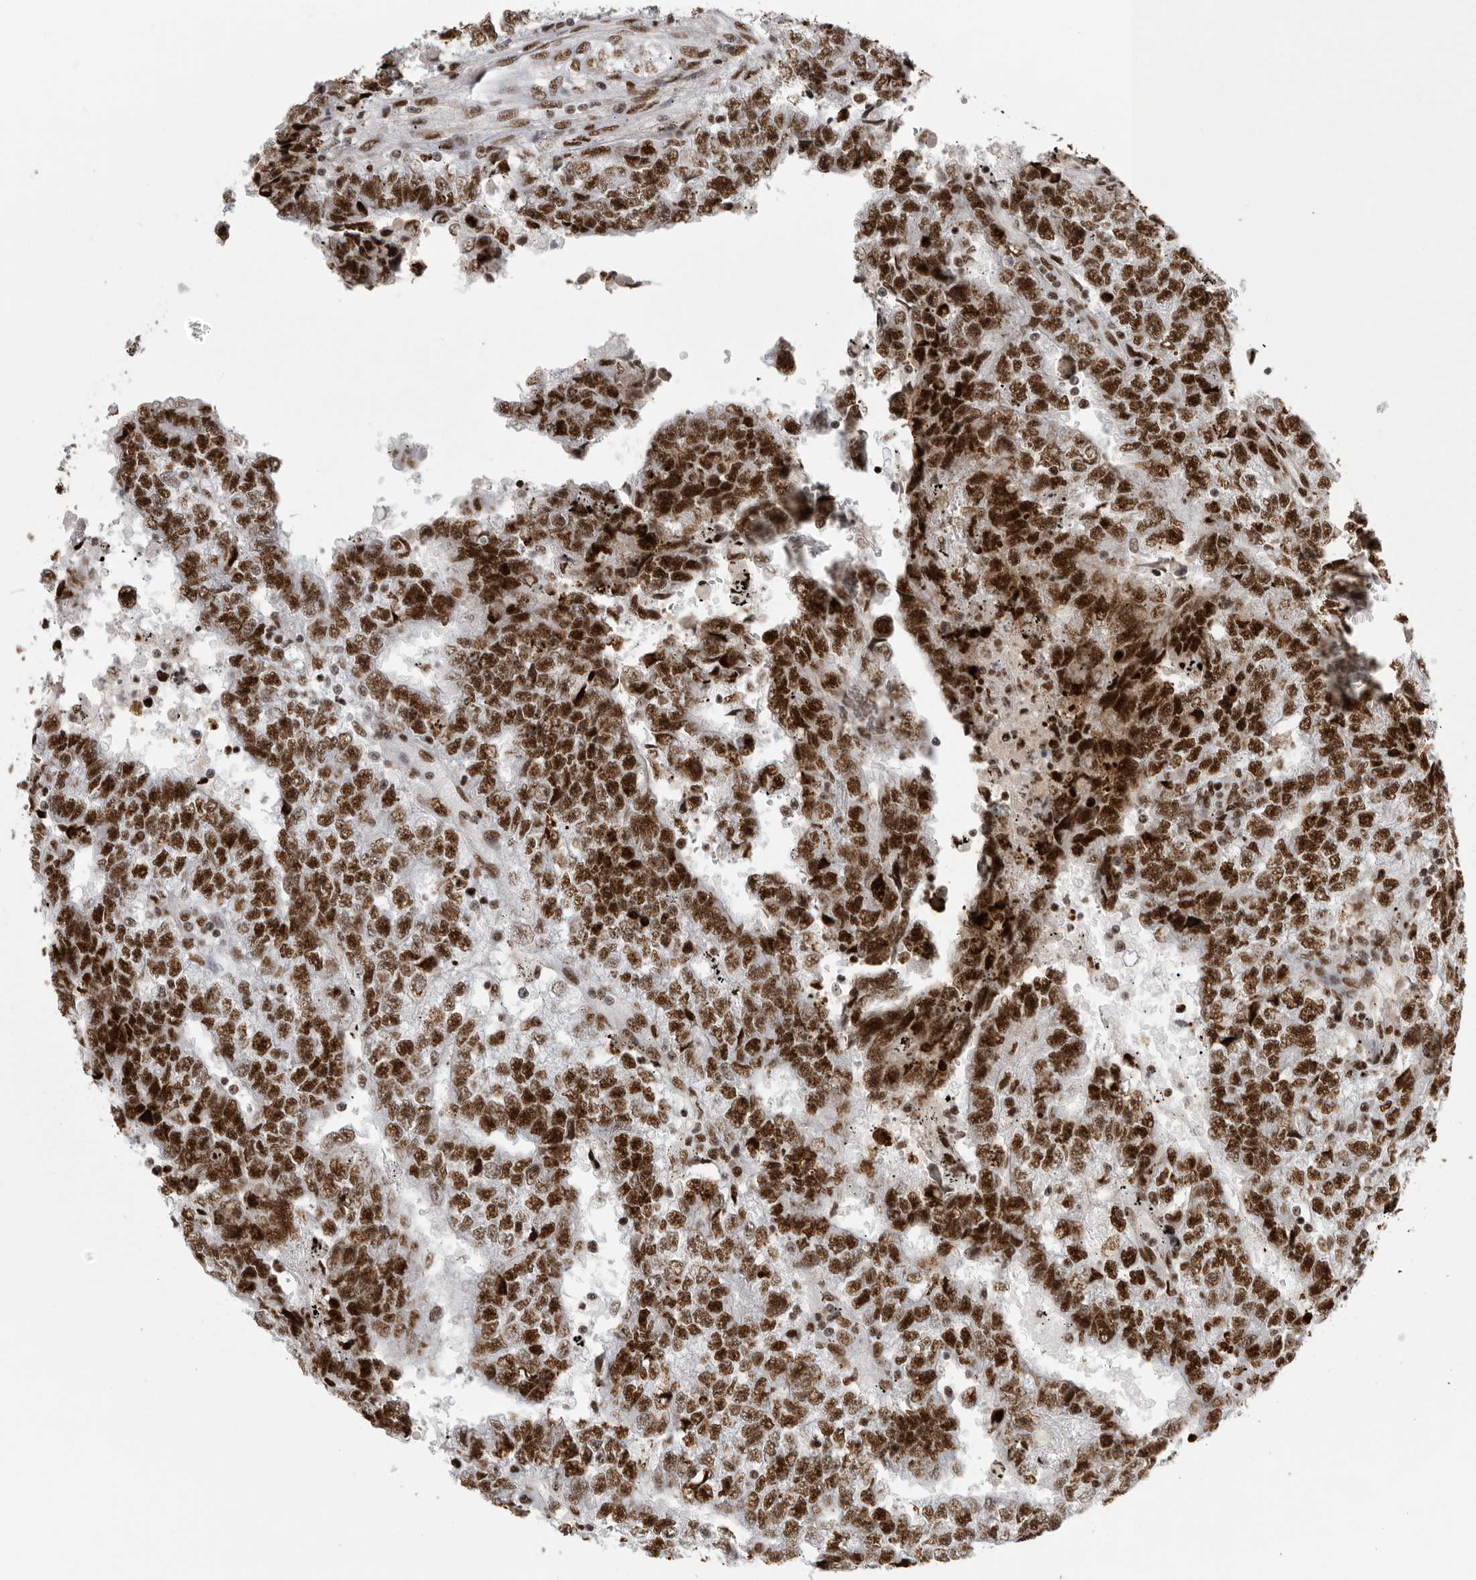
{"staining": {"intensity": "strong", "quantity": ">75%", "location": "nuclear"}, "tissue": "testis cancer", "cell_type": "Tumor cells", "image_type": "cancer", "snomed": [{"axis": "morphology", "description": "Carcinoma, Embryonal, NOS"}, {"axis": "topography", "description": "Testis"}], "caption": "Testis cancer (embryonal carcinoma) was stained to show a protein in brown. There is high levels of strong nuclear expression in about >75% of tumor cells.", "gene": "BCLAF1", "patient": {"sex": "male", "age": 25}}